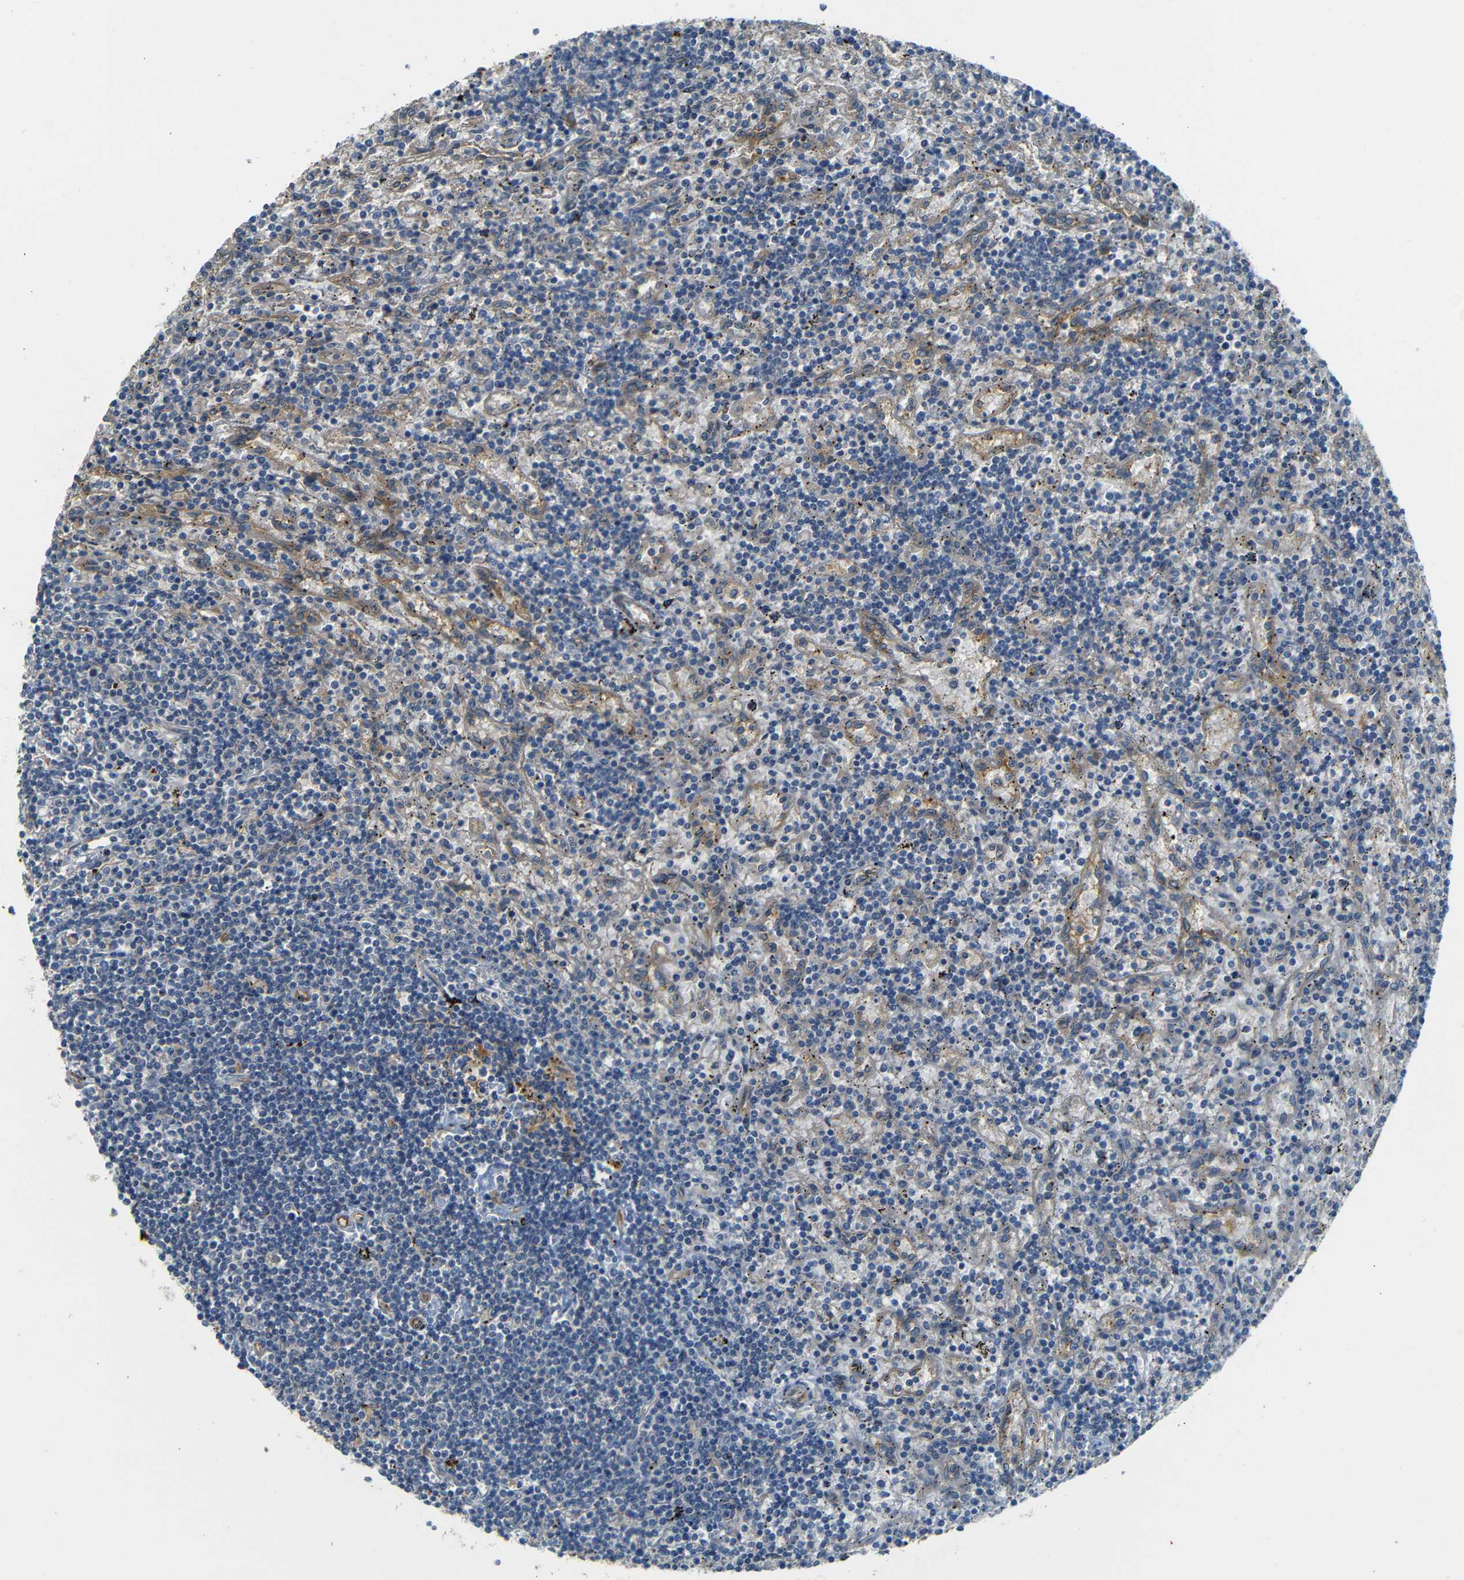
{"staining": {"intensity": "negative", "quantity": "none", "location": "none"}, "tissue": "lymphoma", "cell_type": "Tumor cells", "image_type": "cancer", "snomed": [{"axis": "morphology", "description": "Malignant lymphoma, non-Hodgkin's type, Low grade"}, {"axis": "topography", "description": "Spleen"}], "caption": "Tumor cells are negative for brown protein staining in malignant lymphoma, non-Hodgkin's type (low-grade).", "gene": "RELL1", "patient": {"sex": "male", "age": 76}}